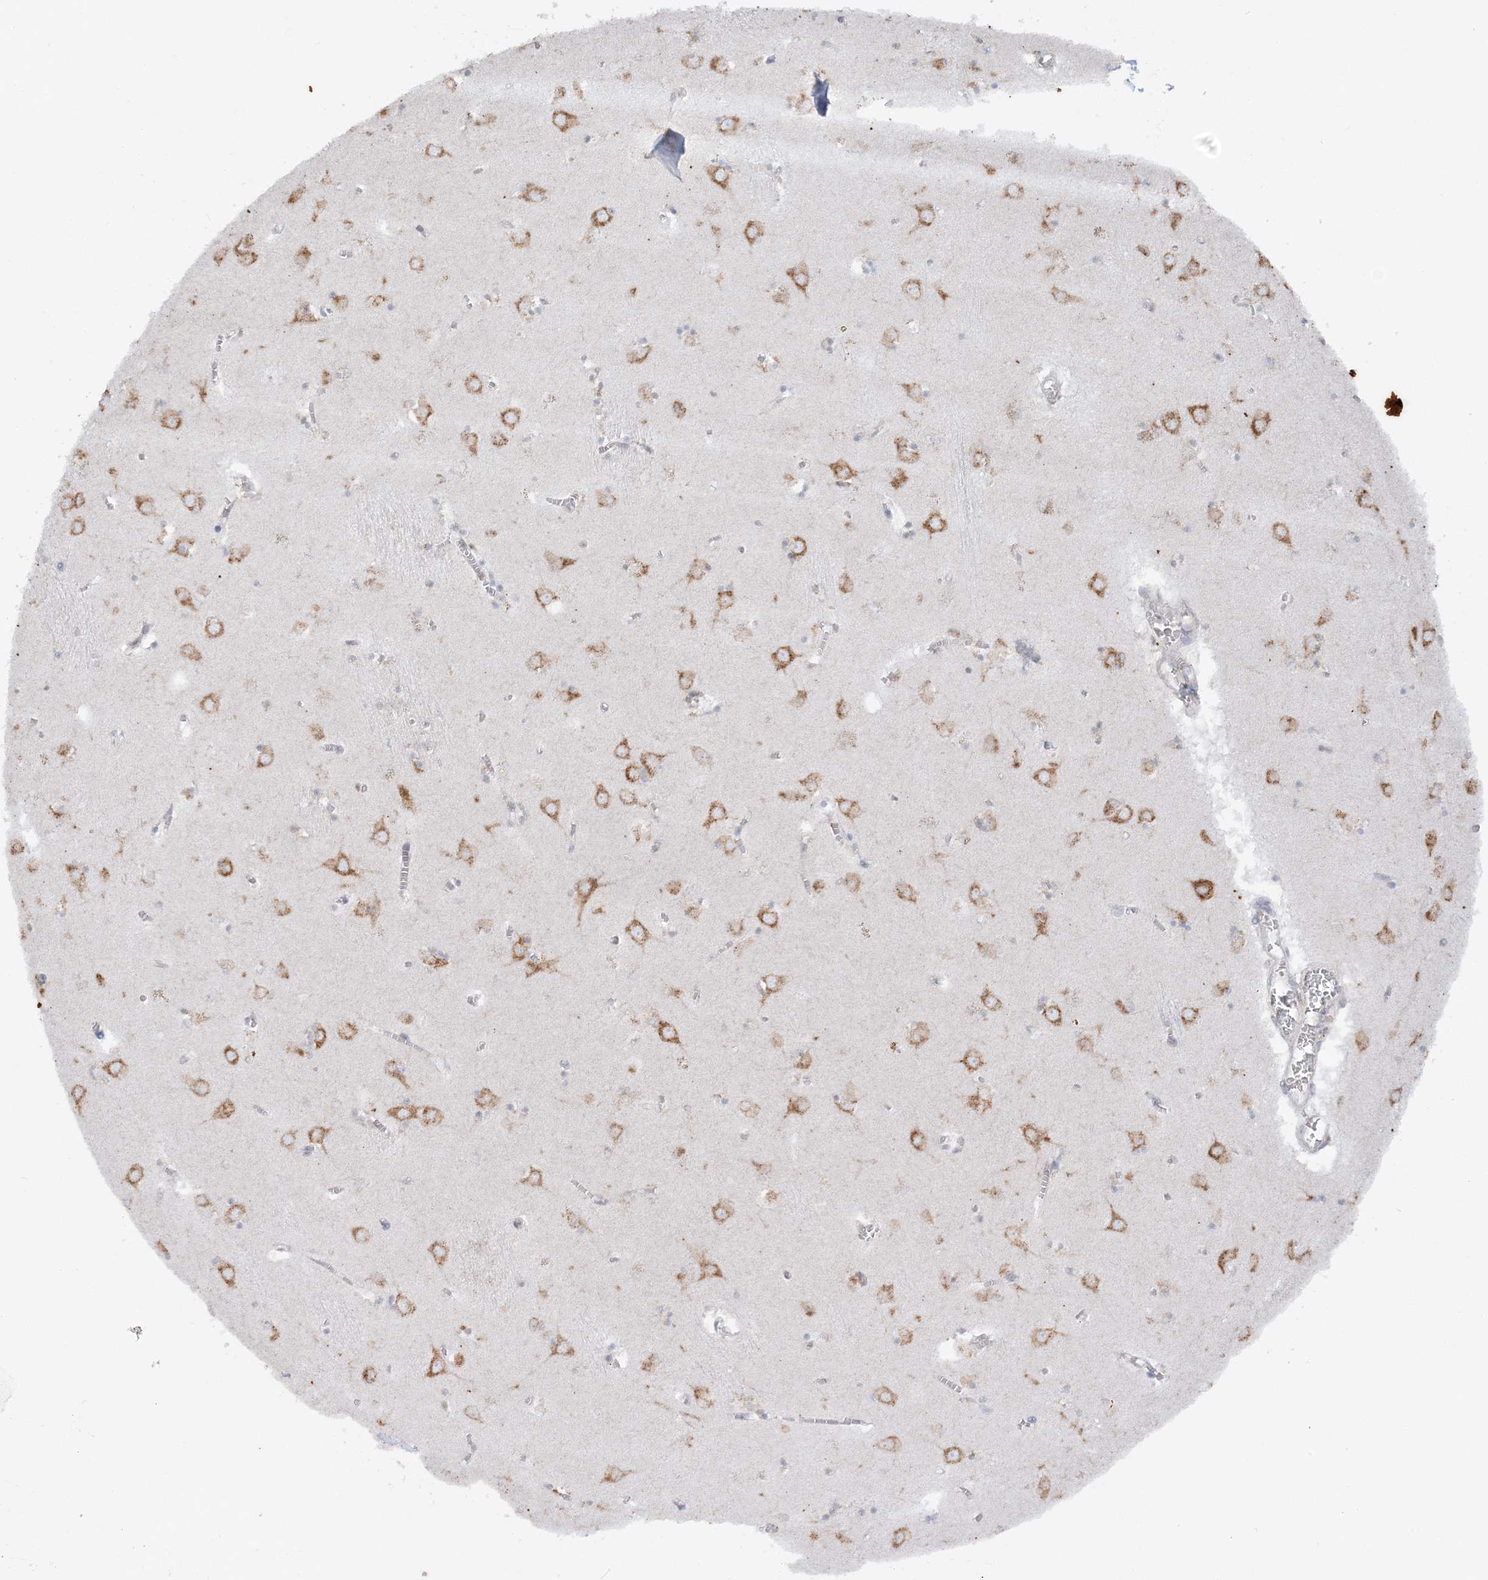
{"staining": {"intensity": "negative", "quantity": "none", "location": "none"}, "tissue": "caudate", "cell_type": "Glial cells", "image_type": "normal", "snomed": [{"axis": "morphology", "description": "Normal tissue, NOS"}, {"axis": "topography", "description": "Lateral ventricle wall"}], "caption": "Immunohistochemistry of normal caudate displays no positivity in glial cells. The staining is performed using DAB (3,3'-diaminobenzidine) brown chromogen with nuclei counter-stained in using hematoxylin.", "gene": "TMED10", "patient": {"sex": "male", "age": 70}}